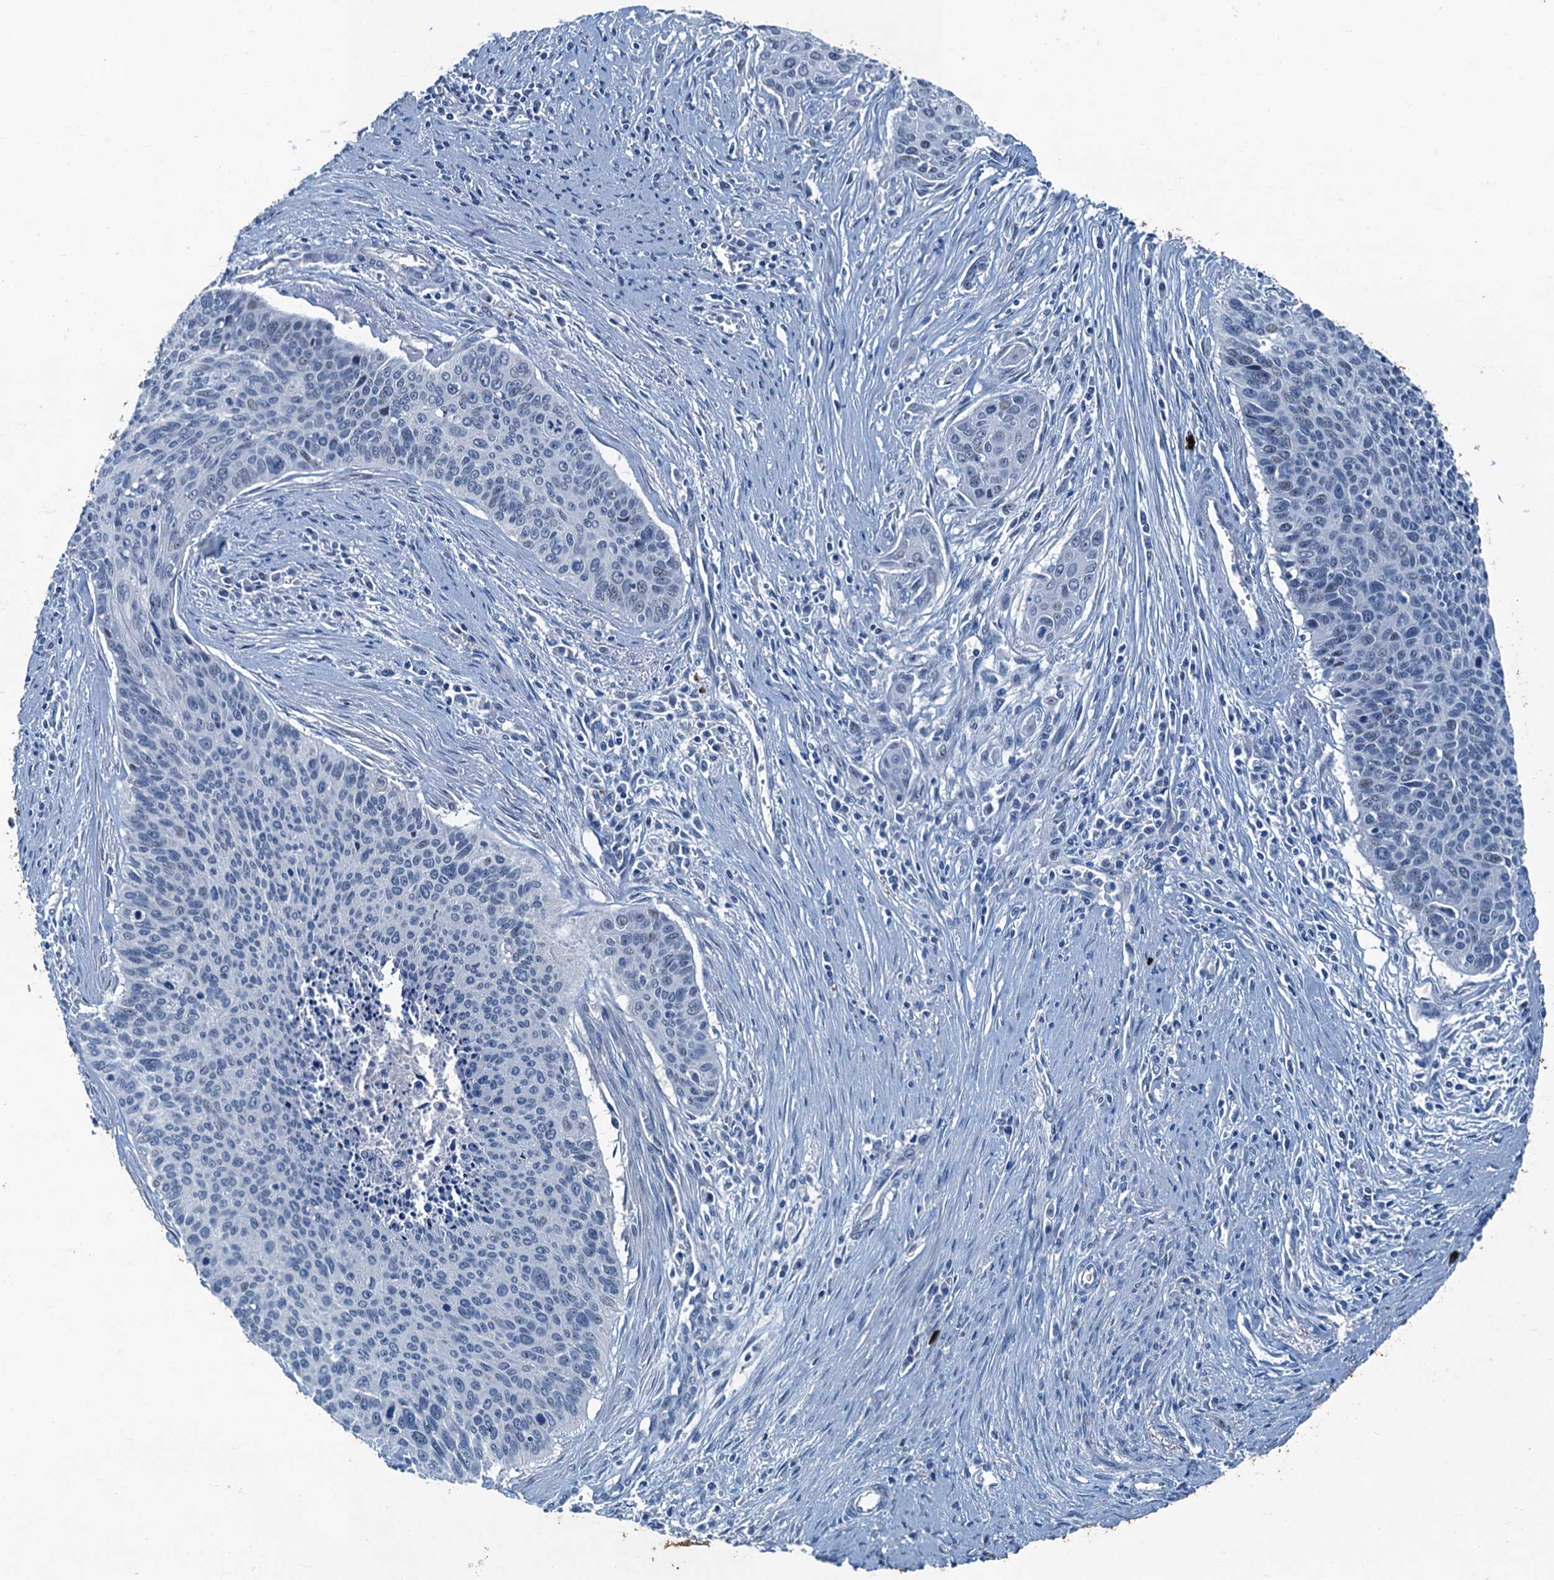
{"staining": {"intensity": "negative", "quantity": "none", "location": "none"}, "tissue": "cervical cancer", "cell_type": "Tumor cells", "image_type": "cancer", "snomed": [{"axis": "morphology", "description": "Squamous cell carcinoma, NOS"}, {"axis": "topography", "description": "Cervix"}], "caption": "Micrograph shows no protein staining in tumor cells of squamous cell carcinoma (cervical) tissue. Brightfield microscopy of immunohistochemistry stained with DAB (3,3'-diaminobenzidine) (brown) and hematoxylin (blue), captured at high magnification.", "gene": "CBLIF", "patient": {"sex": "female", "age": 55}}